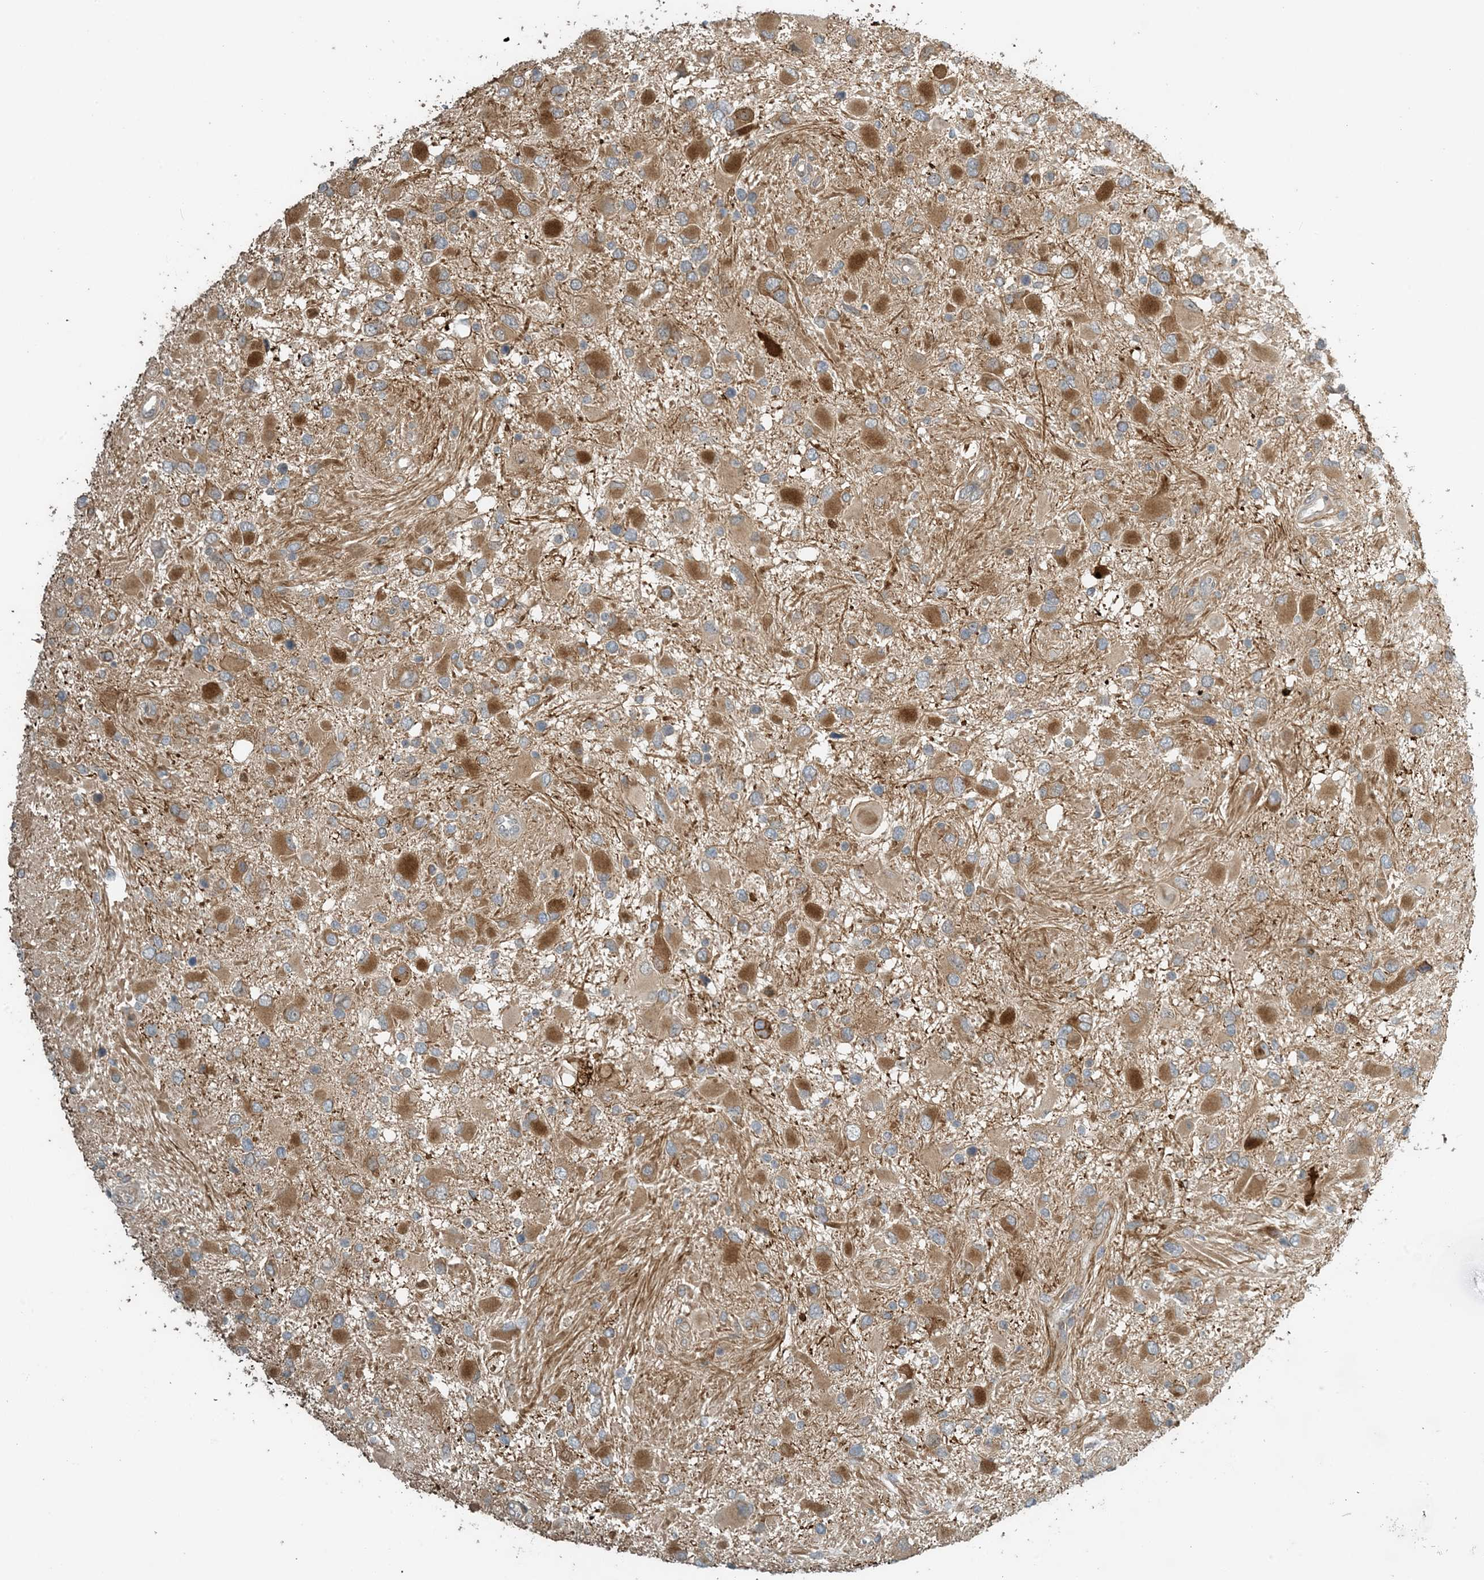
{"staining": {"intensity": "moderate", "quantity": ">75%", "location": "cytoplasmic/membranous"}, "tissue": "glioma", "cell_type": "Tumor cells", "image_type": "cancer", "snomed": [{"axis": "morphology", "description": "Glioma, malignant, High grade"}, {"axis": "topography", "description": "Brain"}], "caption": "Immunohistochemistry (IHC) image of glioma stained for a protein (brown), which exhibits medium levels of moderate cytoplasmic/membranous expression in about >75% of tumor cells.", "gene": "ZBTB3", "patient": {"sex": "male", "age": 53}}